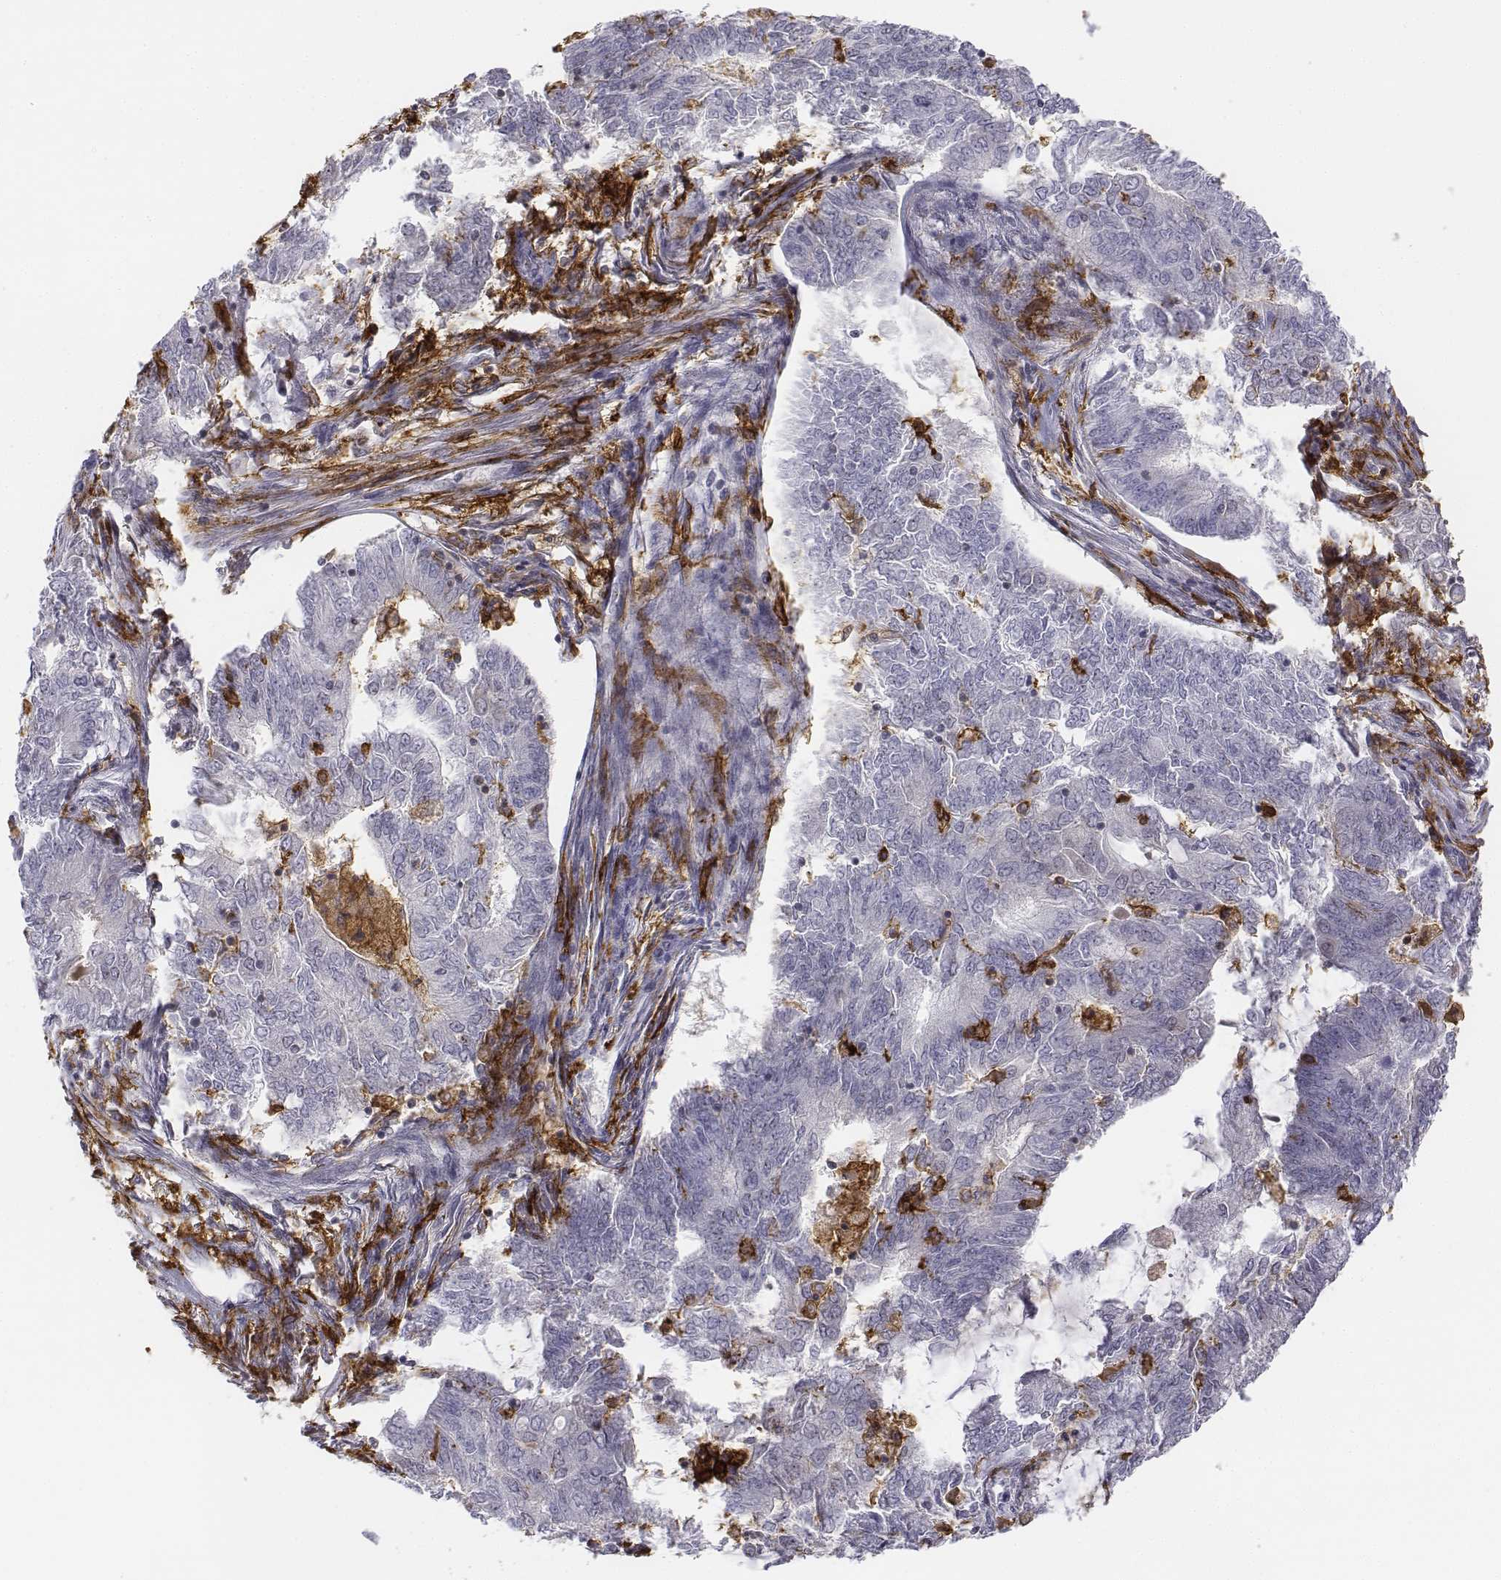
{"staining": {"intensity": "negative", "quantity": "none", "location": "none"}, "tissue": "endometrial cancer", "cell_type": "Tumor cells", "image_type": "cancer", "snomed": [{"axis": "morphology", "description": "Adenocarcinoma, NOS"}, {"axis": "topography", "description": "Endometrium"}], "caption": "DAB immunohistochemical staining of human endometrial cancer reveals no significant positivity in tumor cells.", "gene": "CD14", "patient": {"sex": "female", "age": 62}}